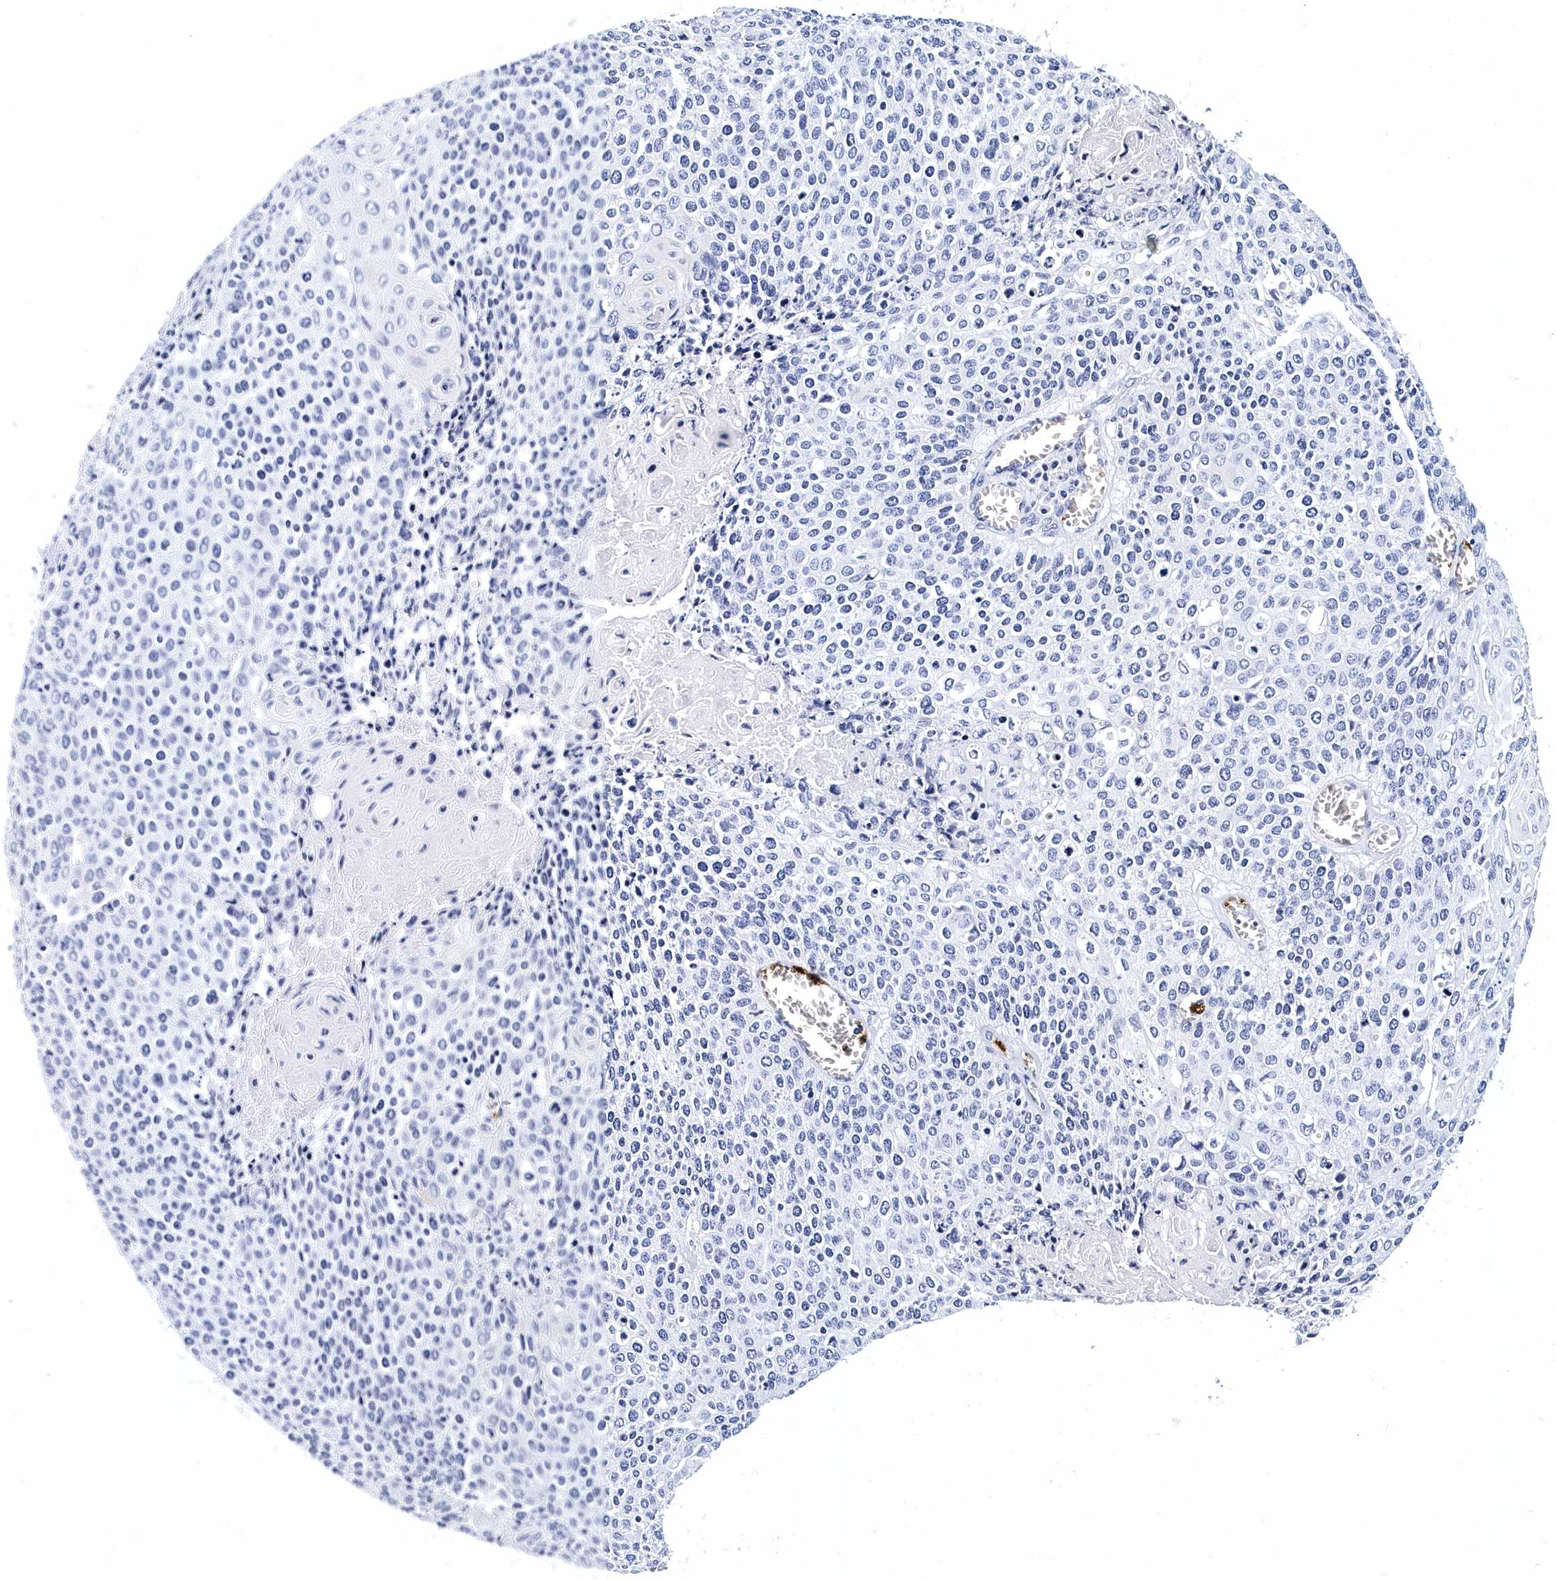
{"staining": {"intensity": "negative", "quantity": "none", "location": "none"}, "tissue": "cervical cancer", "cell_type": "Tumor cells", "image_type": "cancer", "snomed": [{"axis": "morphology", "description": "Squamous cell carcinoma, NOS"}, {"axis": "topography", "description": "Cervix"}], "caption": "Protein analysis of cervical squamous cell carcinoma exhibits no significant staining in tumor cells.", "gene": "ITGA2B", "patient": {"sex": "female", "age": 39}}